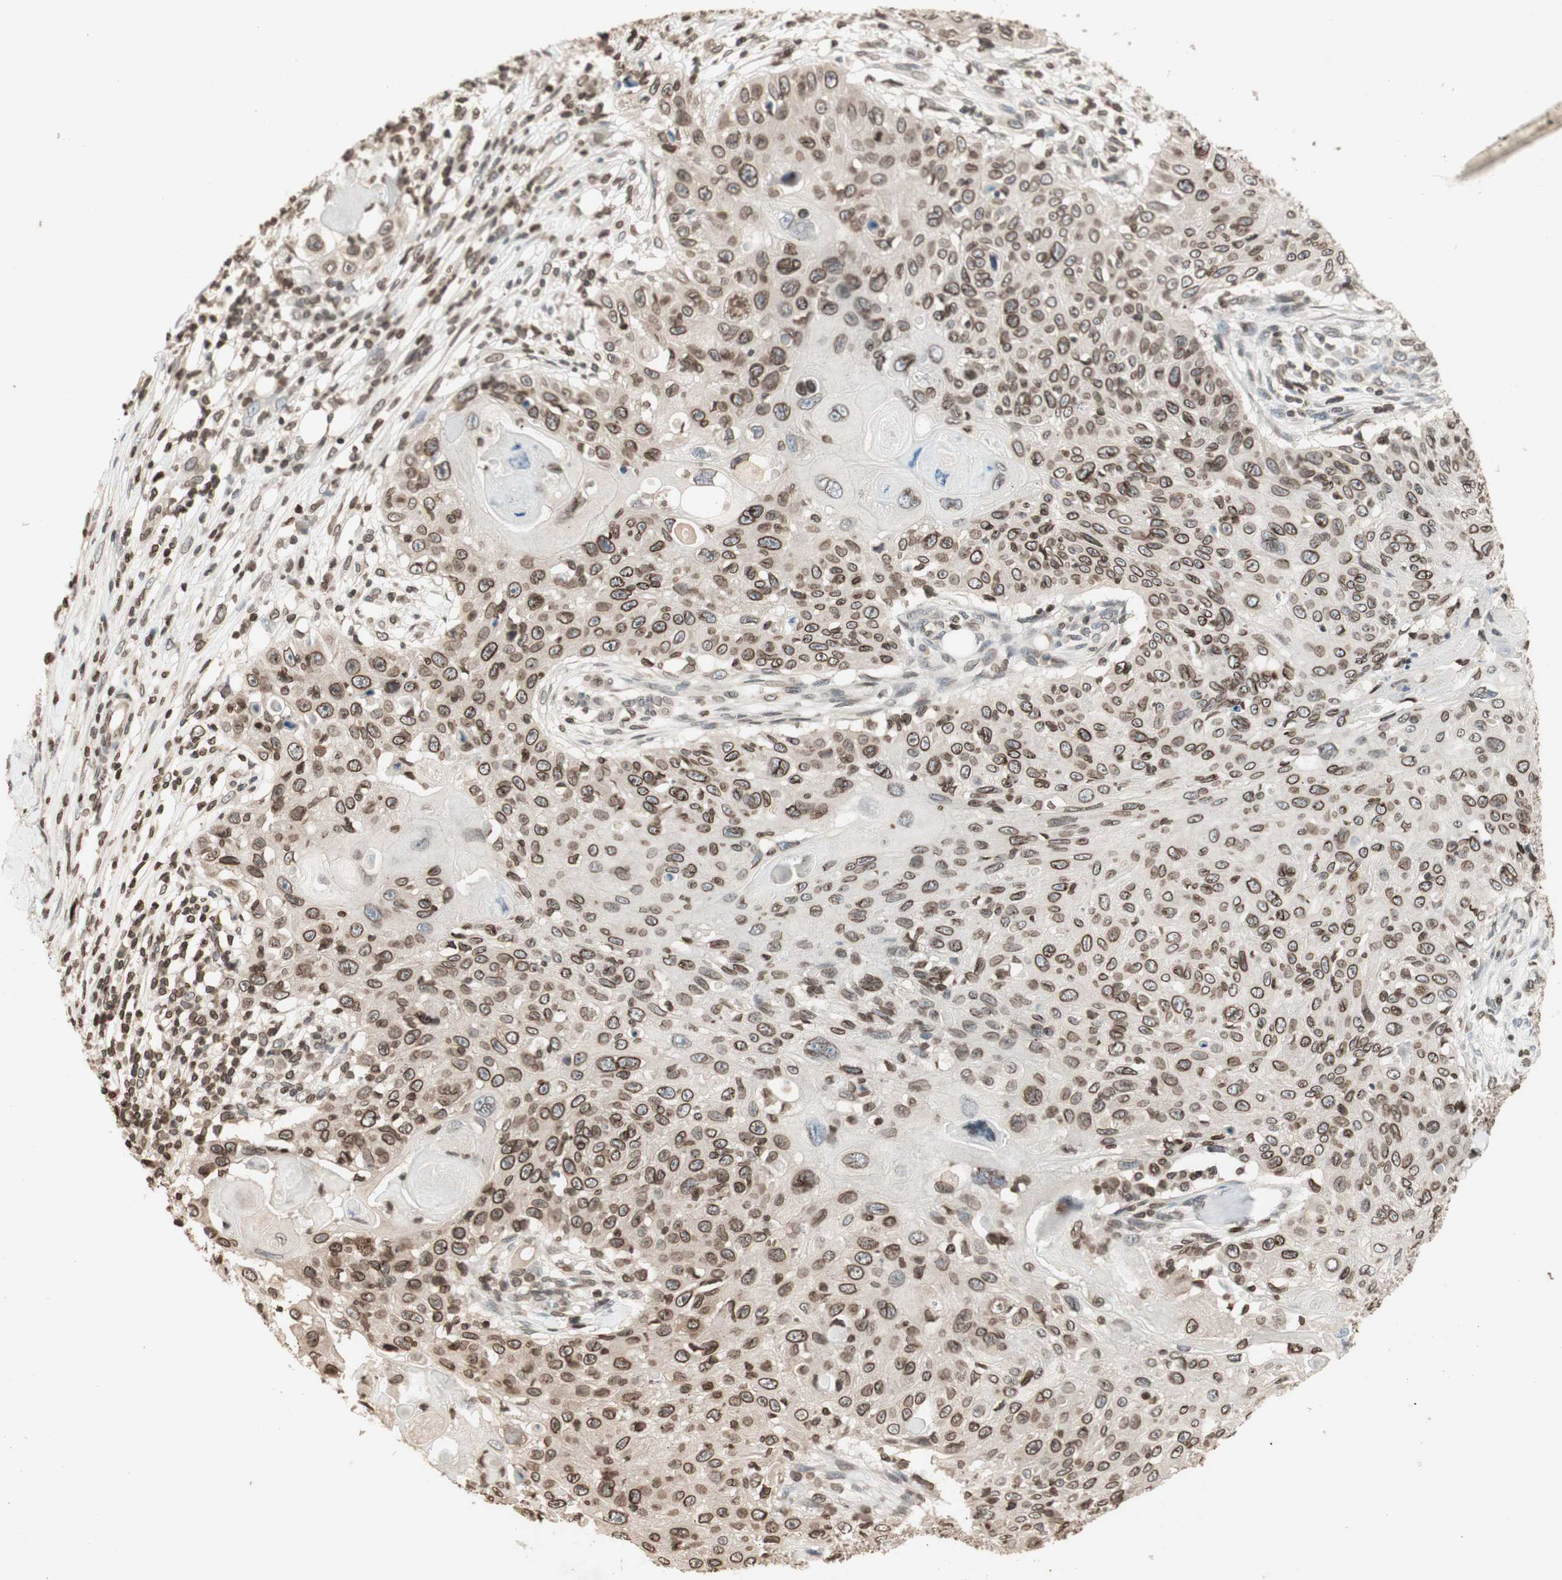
{"staining": {"intensity": "moderate", "quantity": ">75%", "location": "cytoplasmic/membranous,nuclear"}, "tissue": "skin cancer", "cell_type": "Tumor cells", "image_type": "cancer", "snomed": [{"axis": "morphology", "description": "Squamous cell carcinoma, NOS"}, {"axis": "topography", "description": "Skin"}], "caption": "IHC of human skin cancer (squamous cell carcinoma) shows medium levels of moderate cytoplasmic/membranous and nuclear staining in approximately >75% of tumor cells.", "gene": "TMPO", "patient": {"sex": "male", "age": 86}}